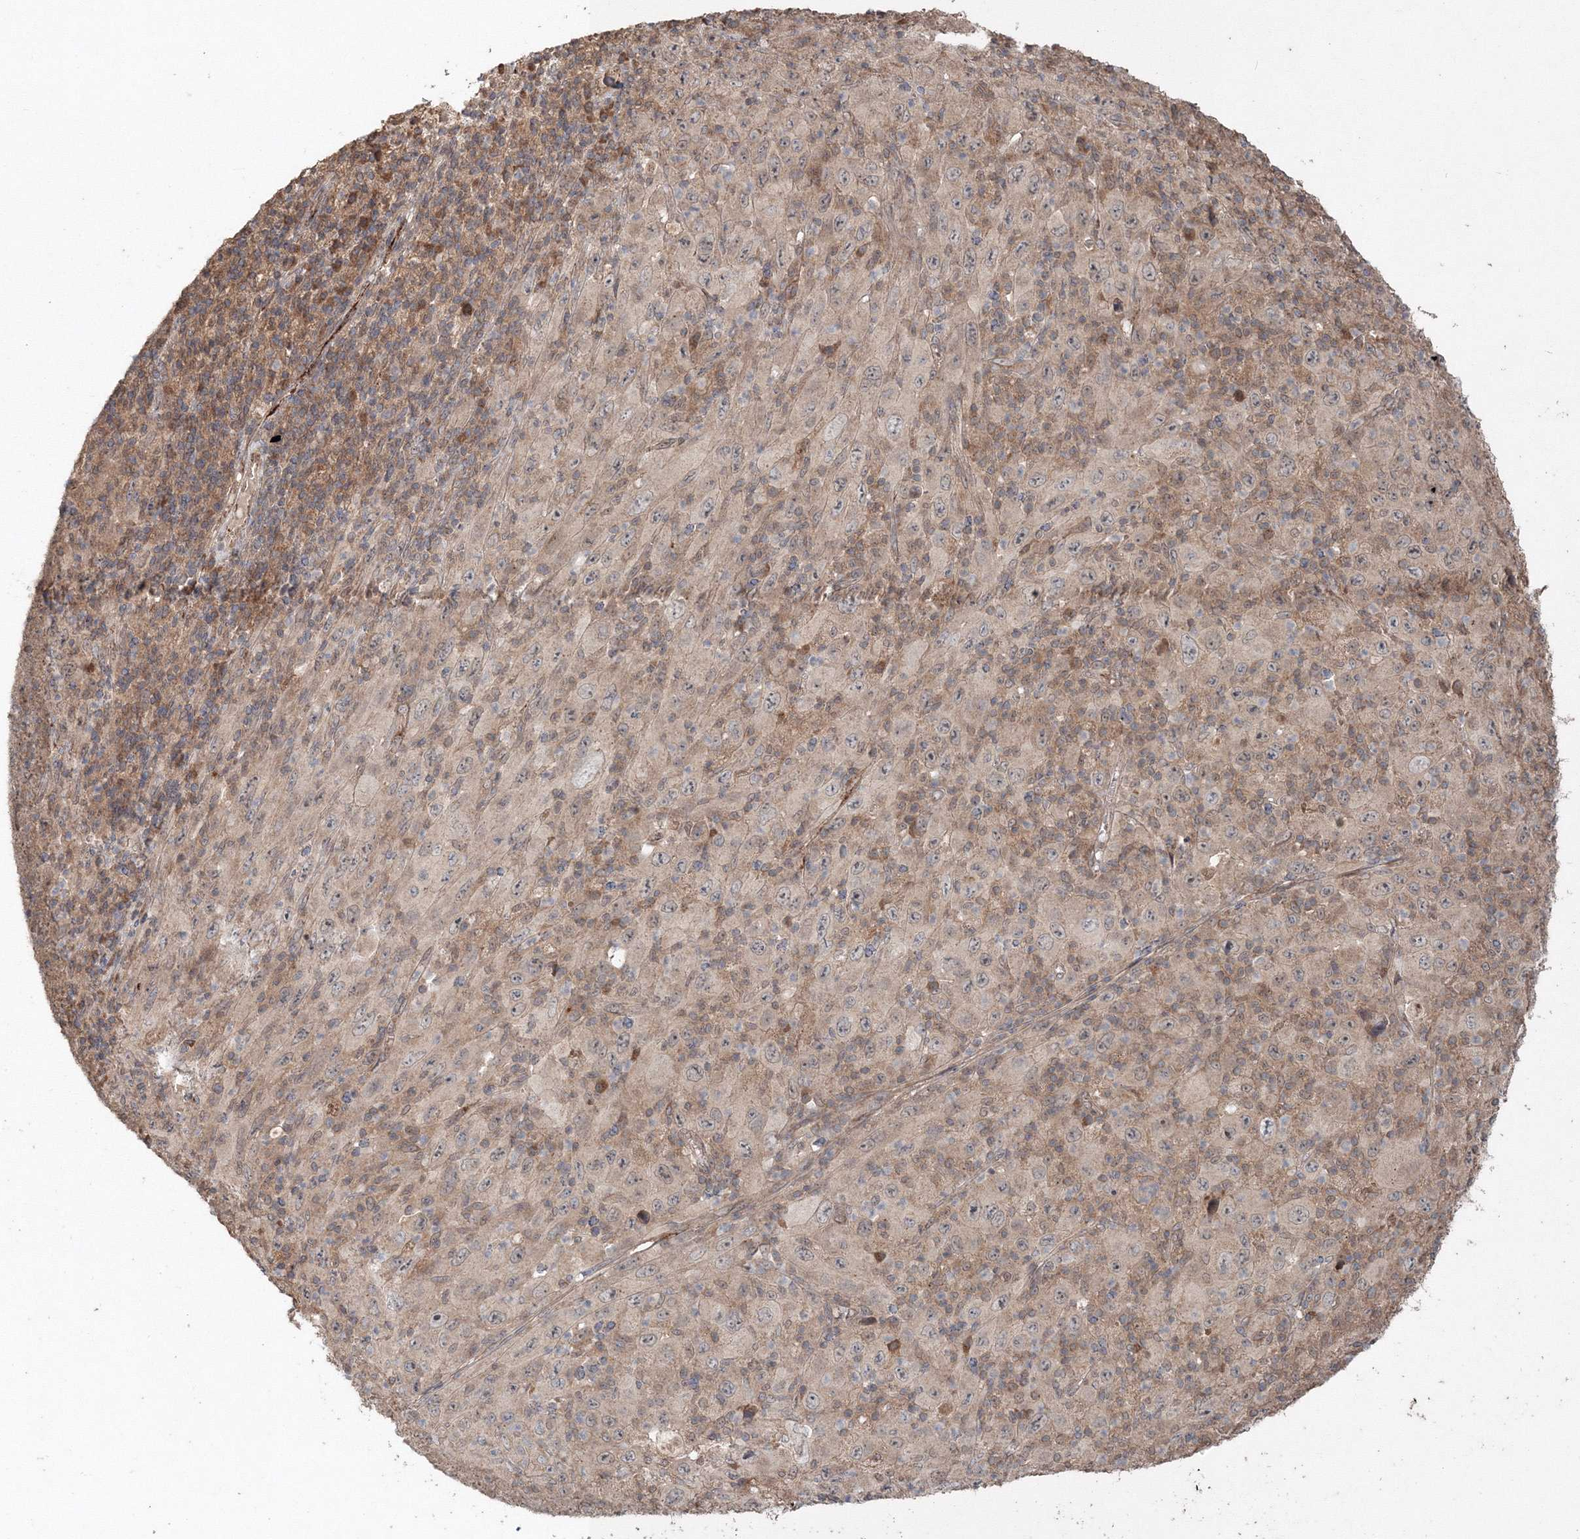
{"staining": {"intensity": "negative", "quantity": "none", "location": "none"}, "tissue": "melanoma", "cell_type": "Tumor cells", "image_type": "cancer", "snomed": [{"axis": "morphology", "description": "Malignant melanoma, Metastatic site"}, {"axis": "topography", "description": "Skin"}], "caption": "An immunohistochemistry micrograph of melanoma is shown. There is no staining in tumor cells of melanoma.", "gene": "ANAPC16", "patient": {"sex": "female", "age": 56}}